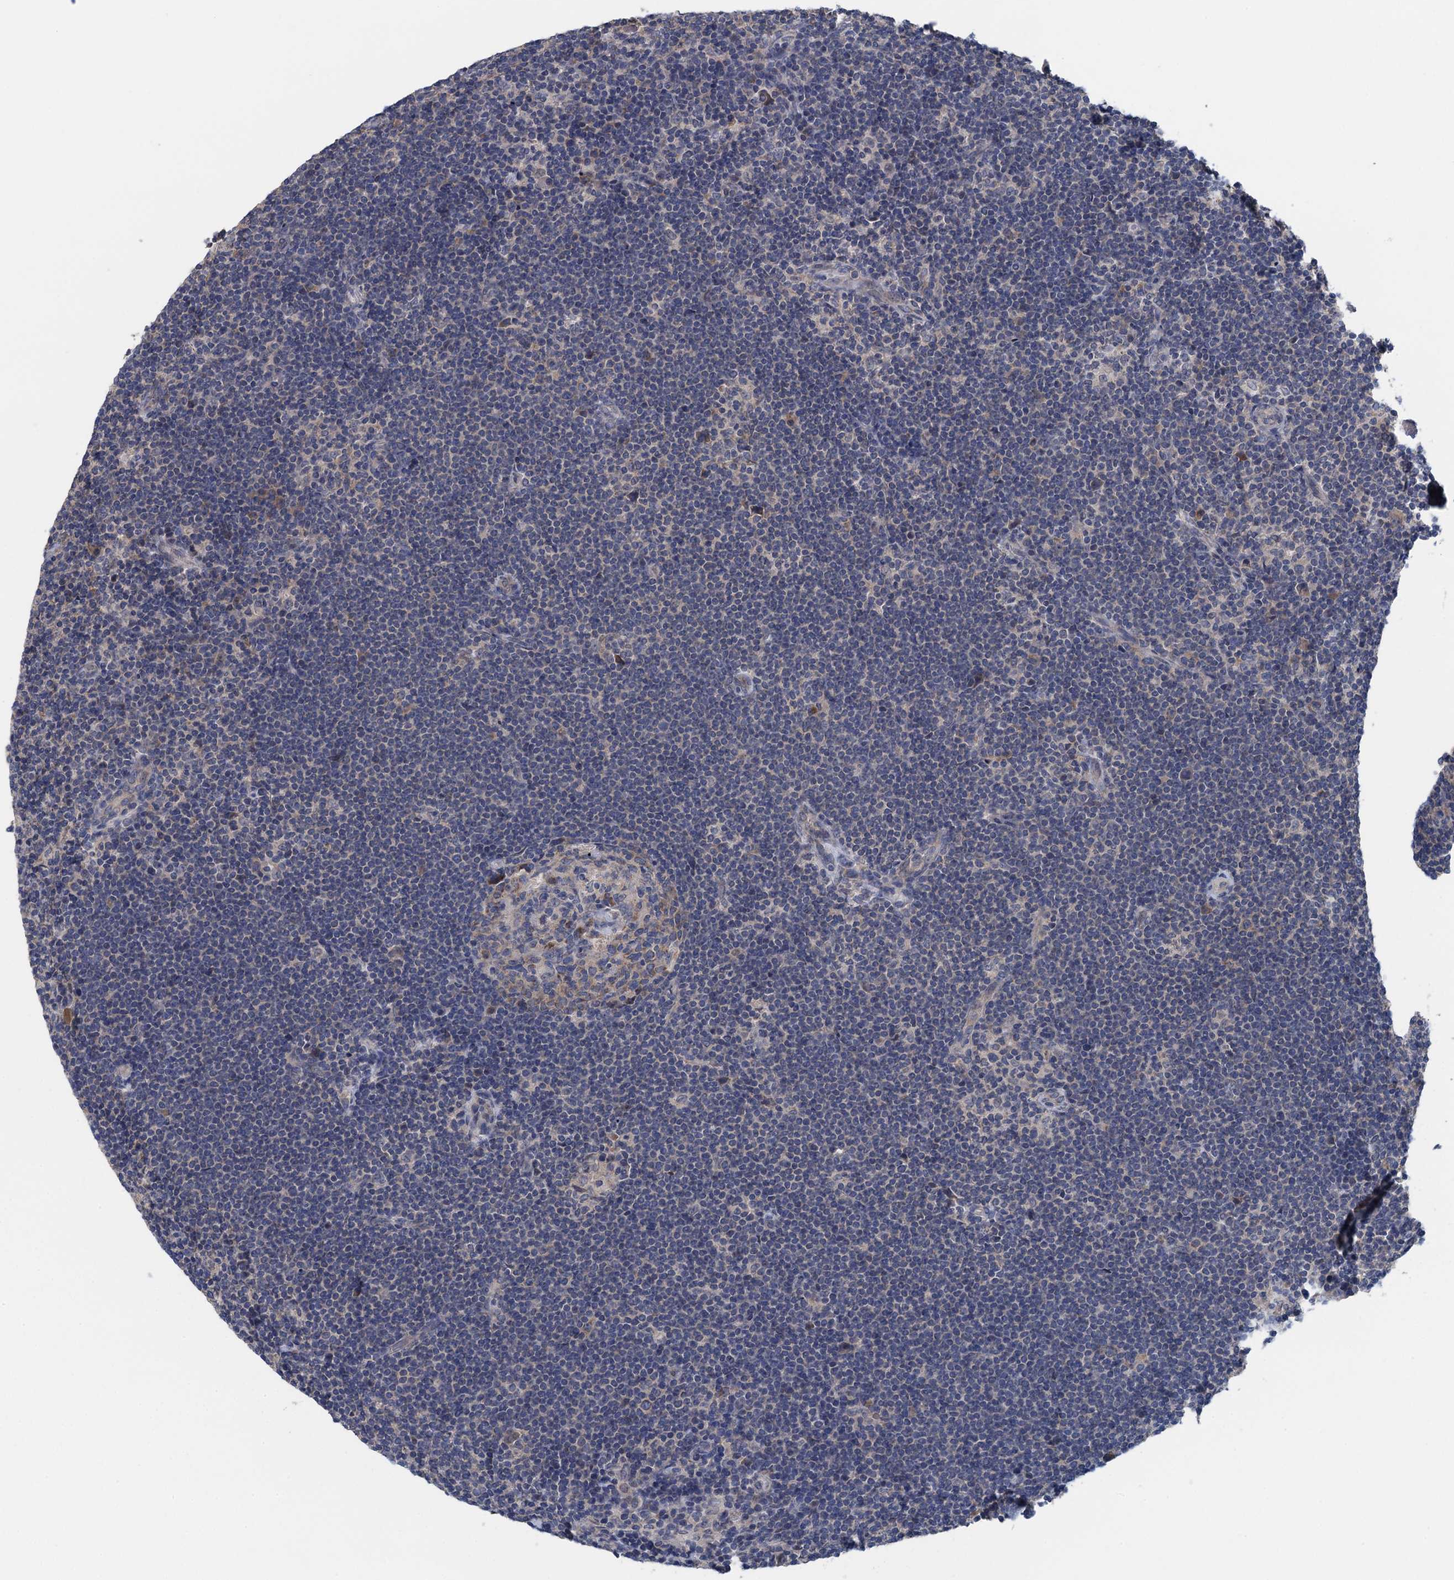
{"staining": {"intensity": "weak", "quantity": "<25%", "location": "cytoplasmic/membranous,nuclear"}, "tissue": "lymphoma", "cell_type": "Tumor cells", "image_type": "cancer", "snomed": [{"axis": "morphology", "description": "Hodgkin's disease, NOS"}, {"axis": "topography", "description": "Lymph node"}], "caption": "IHC micrograph of human lymphoma stained for a protein (brown), which reveals no expression in tumor cells.", "gene": "CTU2", "patient": {"sex": "female", "age": 57}}